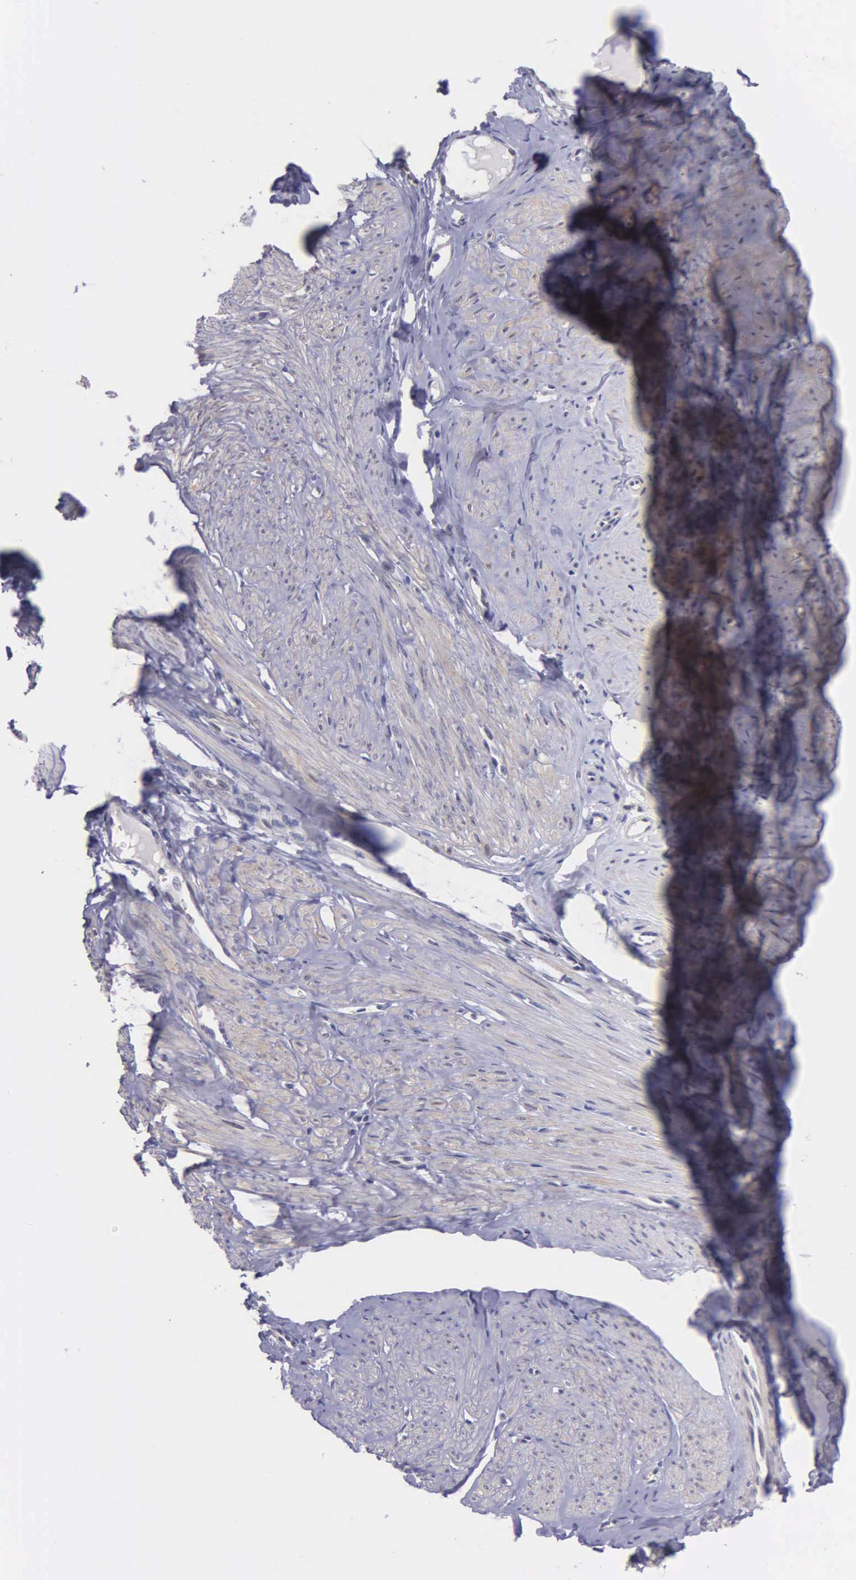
{"staining": {"intensity": "negative", "quantity": "none", "location": "none"}, "tissue": "smooth muscle", "cell_type": "Smooth muscle cells", "image_type": "normal", "snomed": [{"axis": "morphology", "description": "Normal tissue, NOS"}, {"axis": "topography", "description": "Uterus"}], "caption": "The histopathology image demonstrates no significant expression in smooth muscle cells of smooth muscle.", "gene": "MICAL3", "patient": {"sex": "female", "age": 45}}